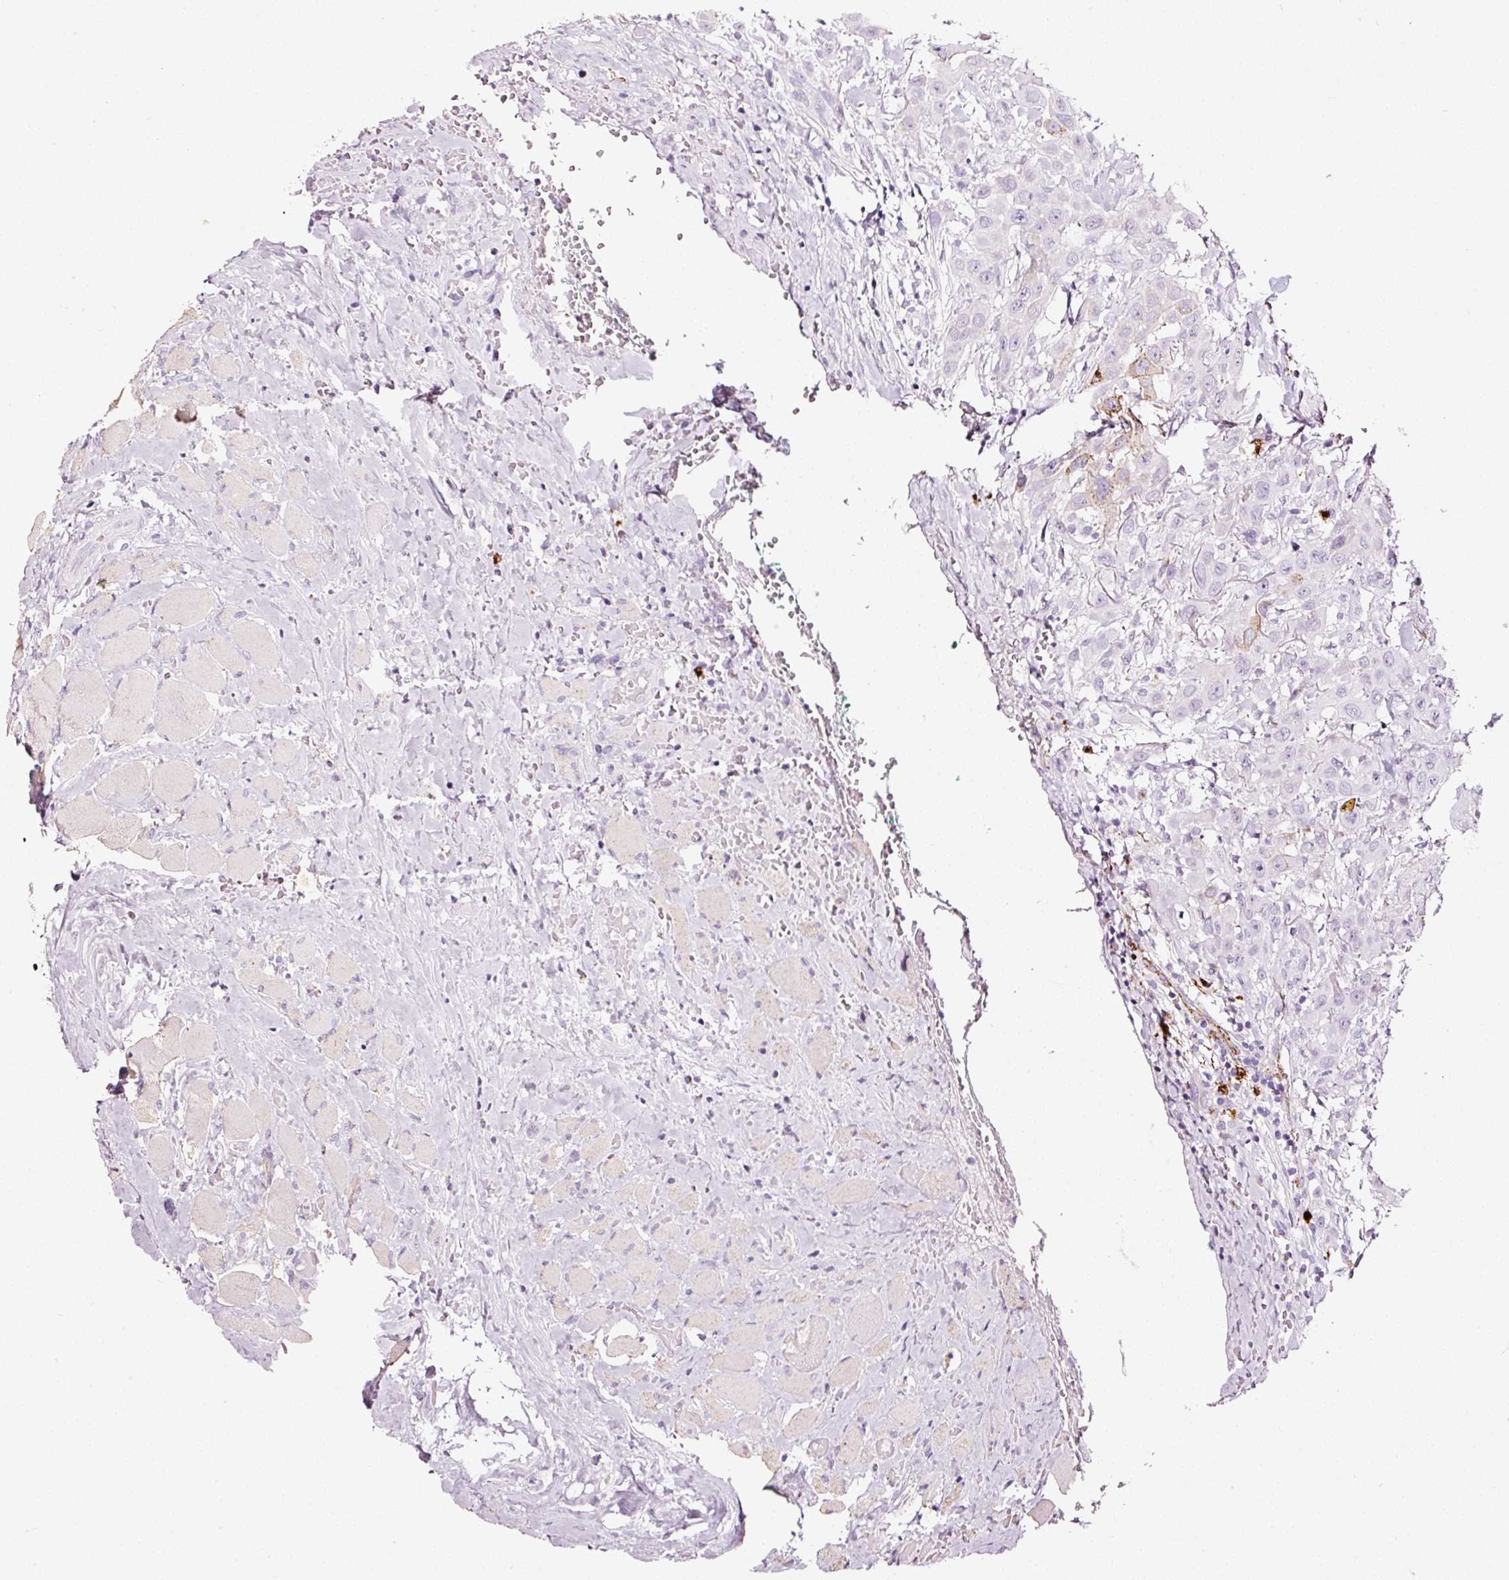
{"staining": {"intensity": "weak", "quantity": "<25%", "location": "cytoplasmic/membranous"}, "tissue": "head and neck cancer", "cell_type": "Tumor cells", "image_type": "cancer", "snomed": [{"axis": "morphology", "description": "Squamous cell carcinoma, NOS"}, {"axis": "topography", "description": "Head-Neck"}], "caption": "Immunohistochemistry of head and neck cancer demonstrates no positivity in tumor cells.", "gene": "LAMP3", "patient": {"sex": "male", "age": 81}}